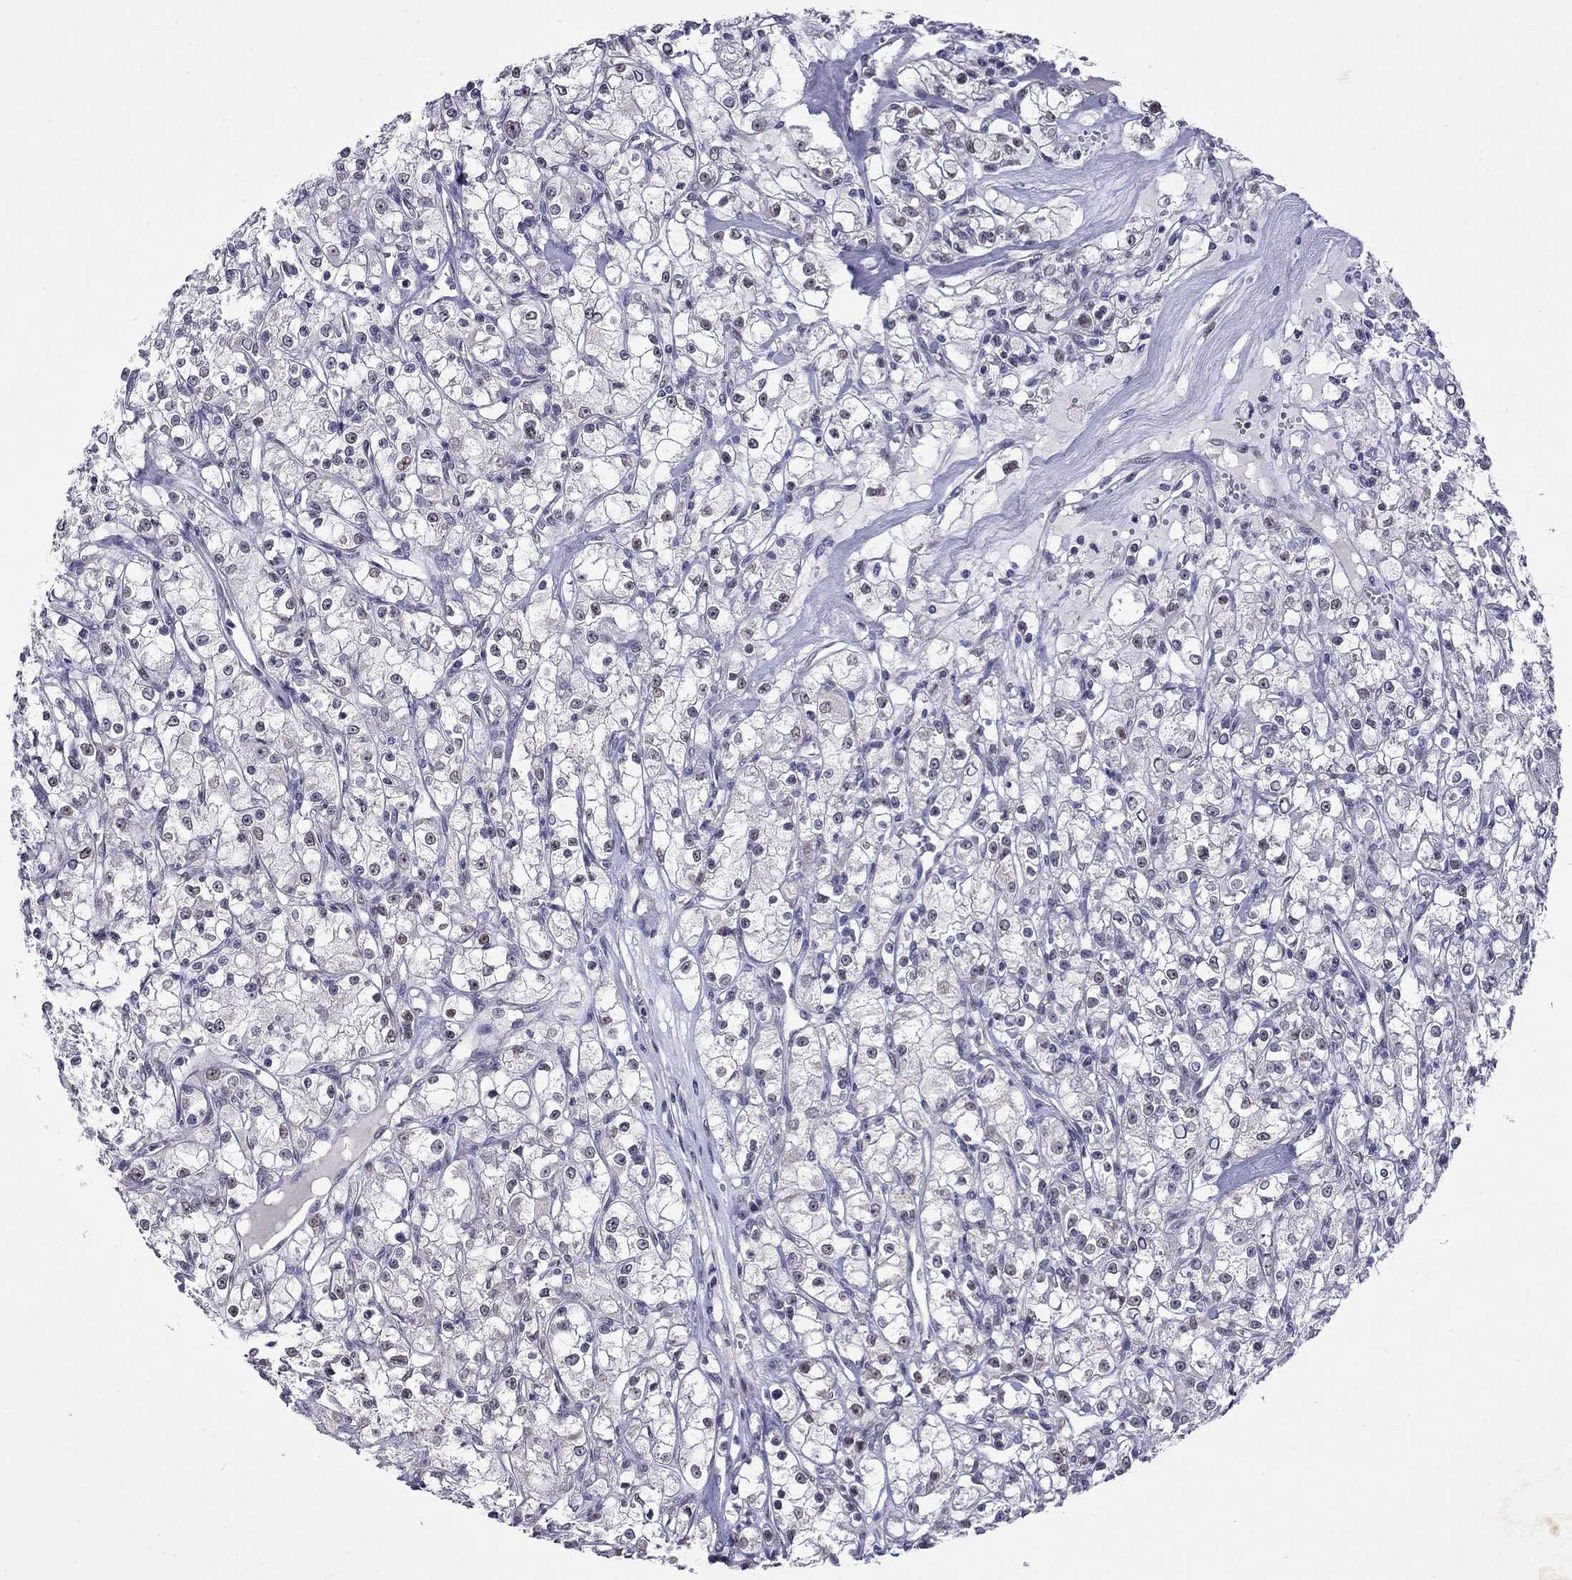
{"staining": {"intensity": "negative", "quantity": "none", "location": "none"}, "tissue": "renal cancer", "cell_type": "Tumor cells", "image_type": "cancer", "snomed": [{"axis": "morphology", "description": "Adenocarcinoma, NOS"}, {"axis": "topography", "description": "Kidney"}], "caption": "This photomicrograph is of renal cancer stained with immunohistochemistry to label a protein in brown with the nuclei are counter-stained blue. There is no staining in tumor cells.", "gene": "HES5", "patient": {"sex": "female", "age": 59}}